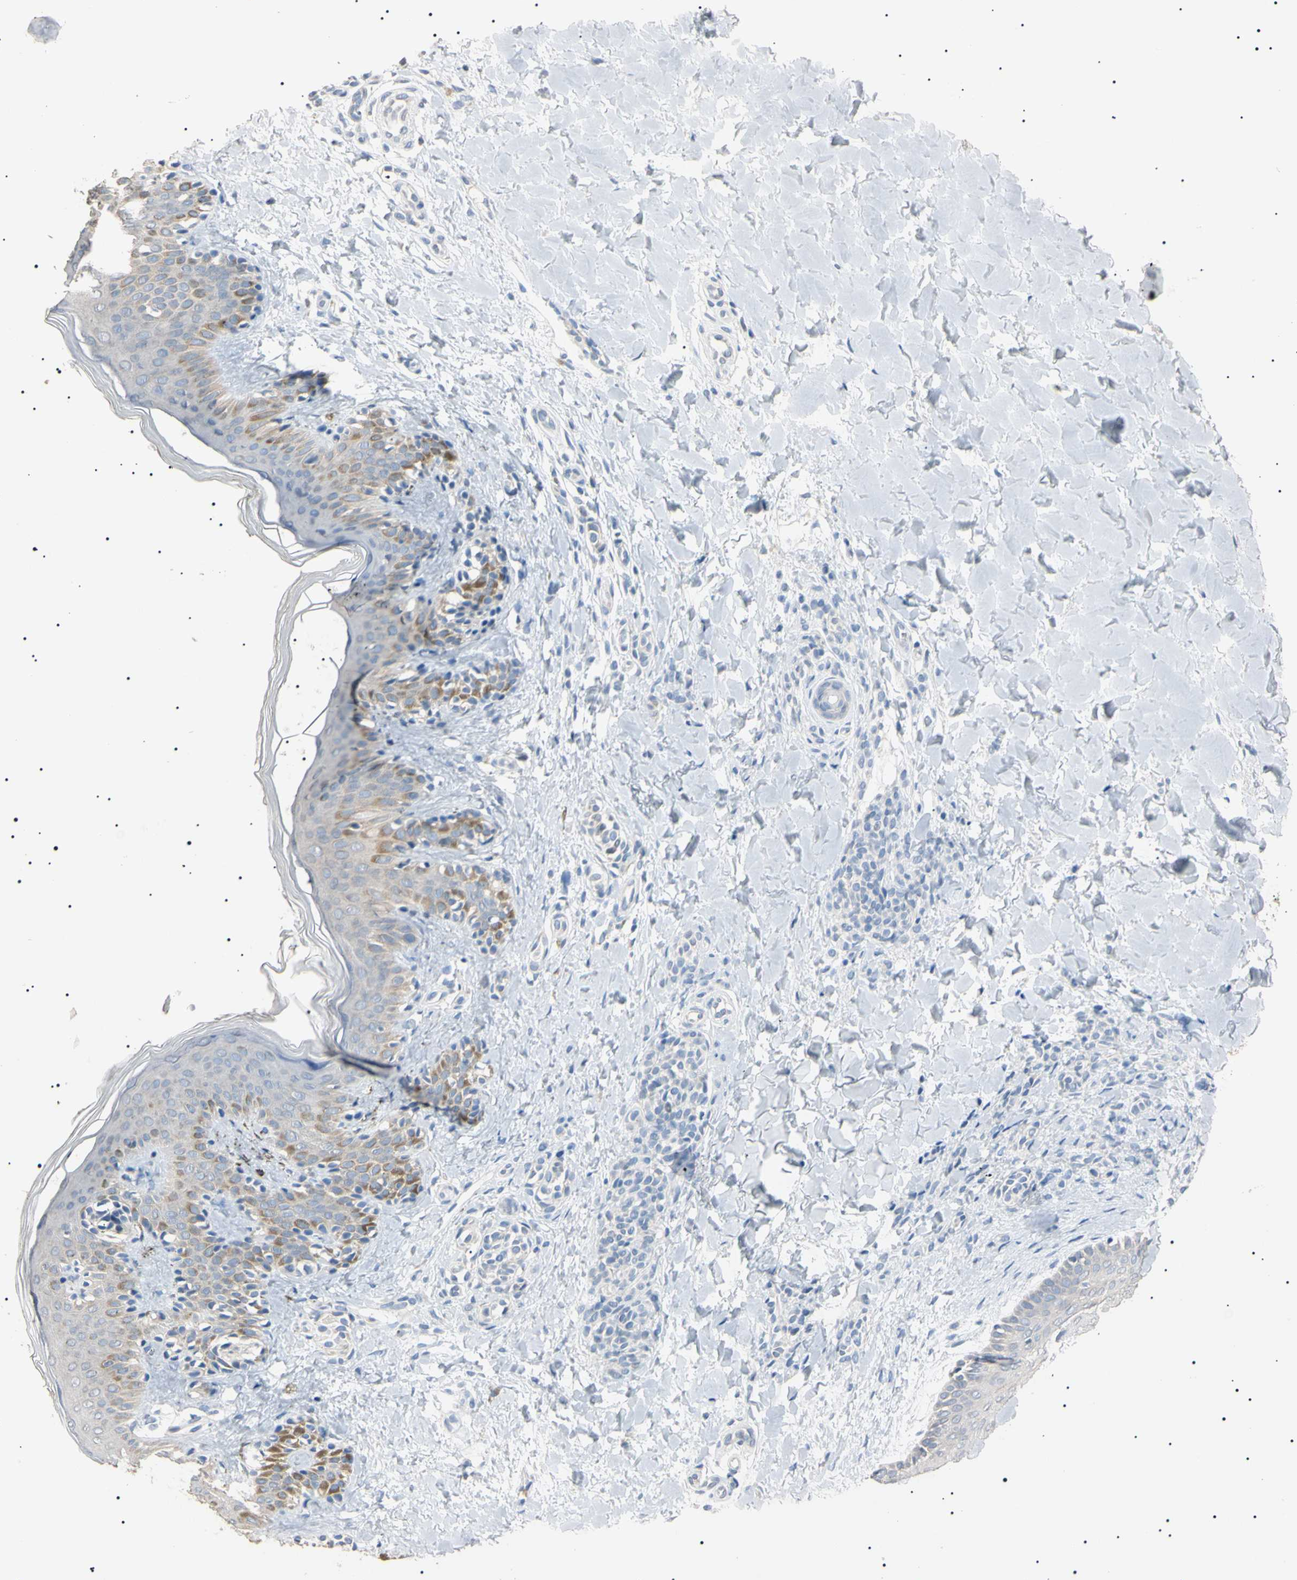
{"staining": {"intensity": "negative", "quantity": "none", "location": "none"}, "tissue": "skin", "cell_type": "Fibroblasts", "image_type": "normal", "snomed": [{"axis": "morphology", "description": "Normal tissue, NOS"}, {"axis": "topography", "description": "Skin"}], "caption": "Immunohistochemistry (IHC) micrograph of unremarkable skin: skin stained with DAB reveals no significant protein positivity in fibroblasts. (DAB immunohistochemistry (IHC), high magnification).", "gene": "CGB3", "patient": {"sex": "male", "age": 16}}